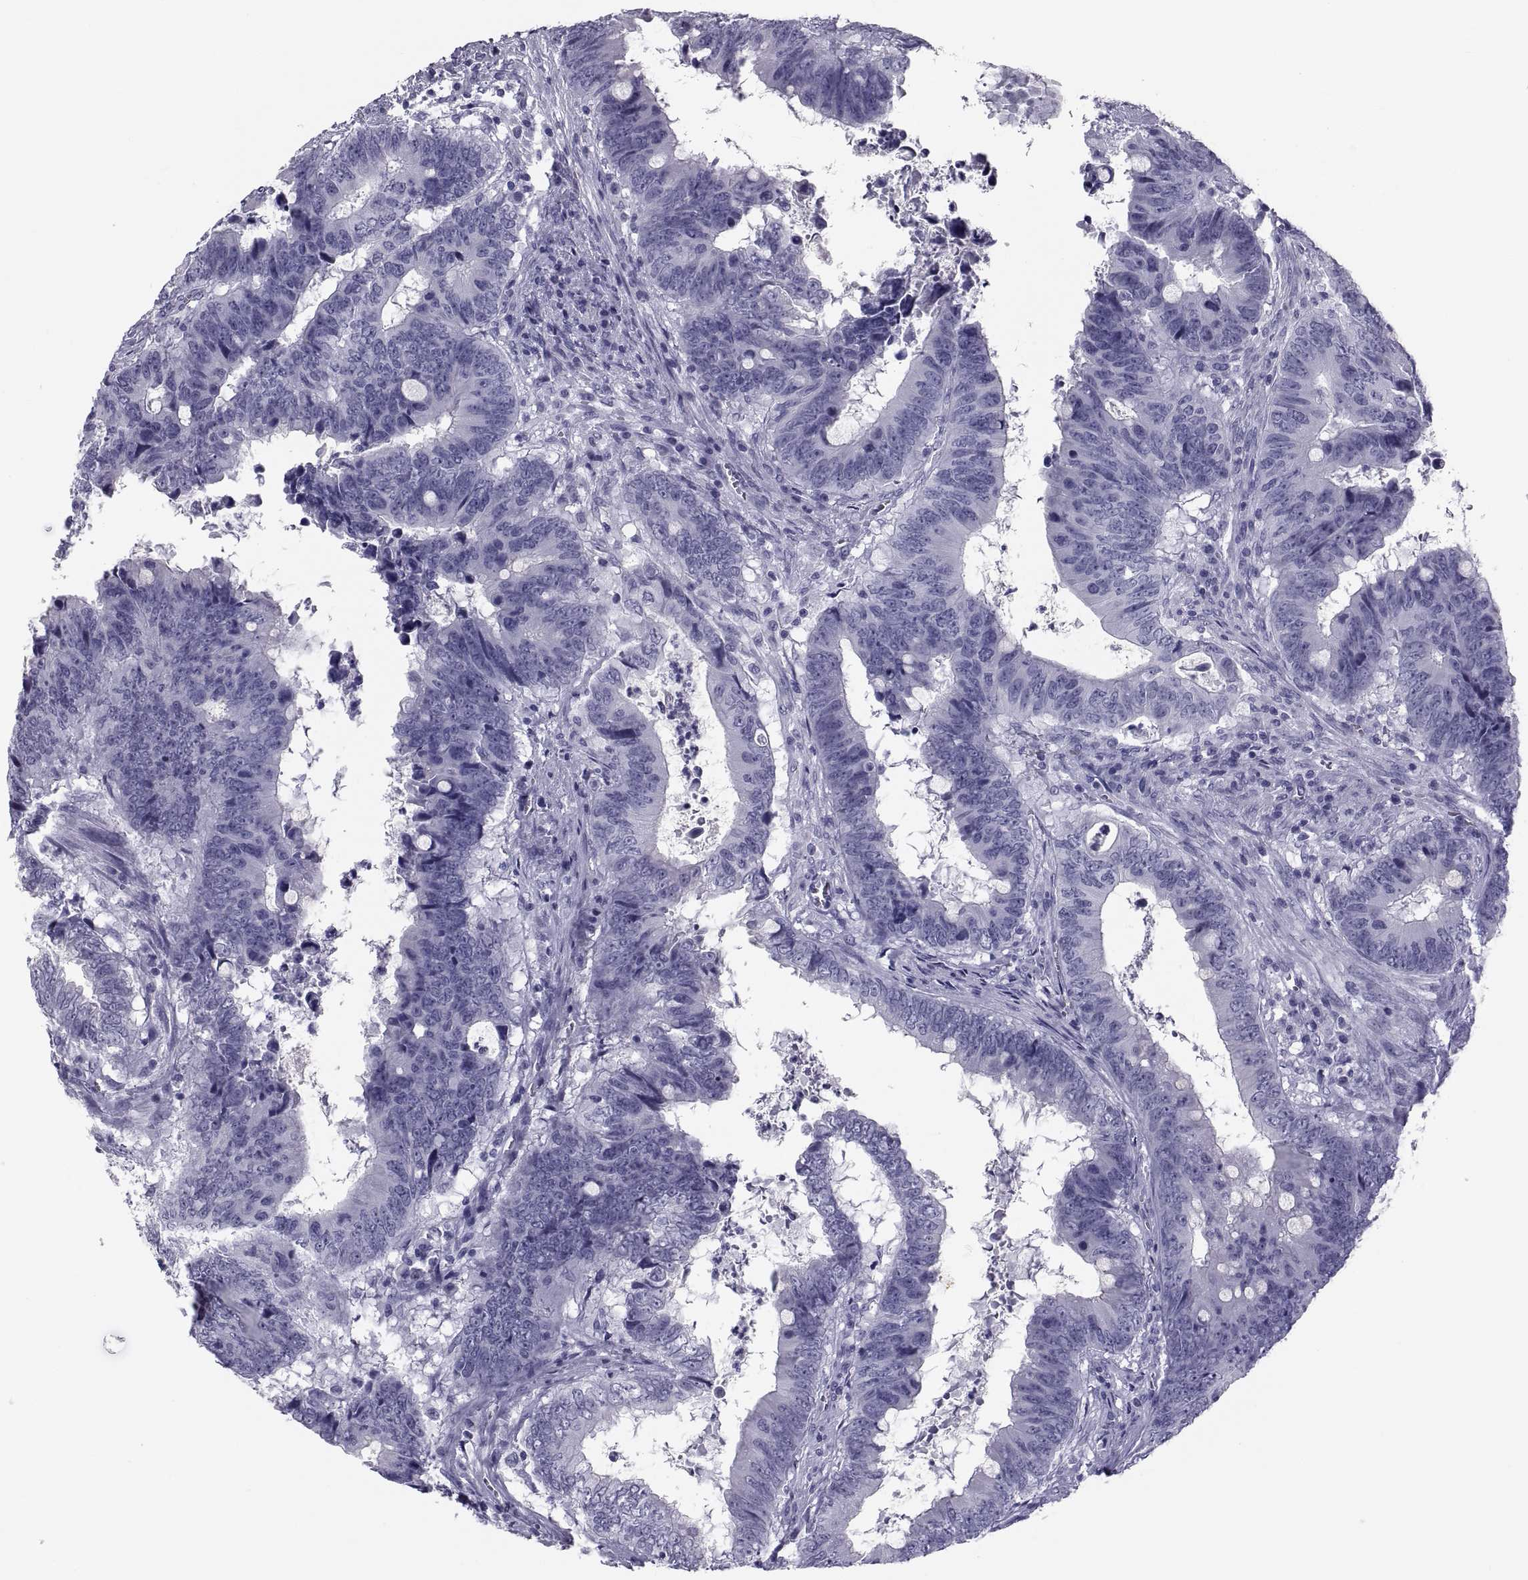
{"staining": {"intensity": "negative", "quantity": "none", "location": "none"}, "tissue": "colorectal cancer", "cell_type": "Tumor cells", "image_type": "cancer", "snomed": [{"axis": "morphology", "description": "Adenocarcinoma, NOS"}, {"axis": "topography", "description": "Colon"}], "caption": "Tumor cells show no significant protein expression in colorectal cancer (adenocarcinoma).", "gene": "CRISP1", "patient": {"sex": "female", "age": 82}}